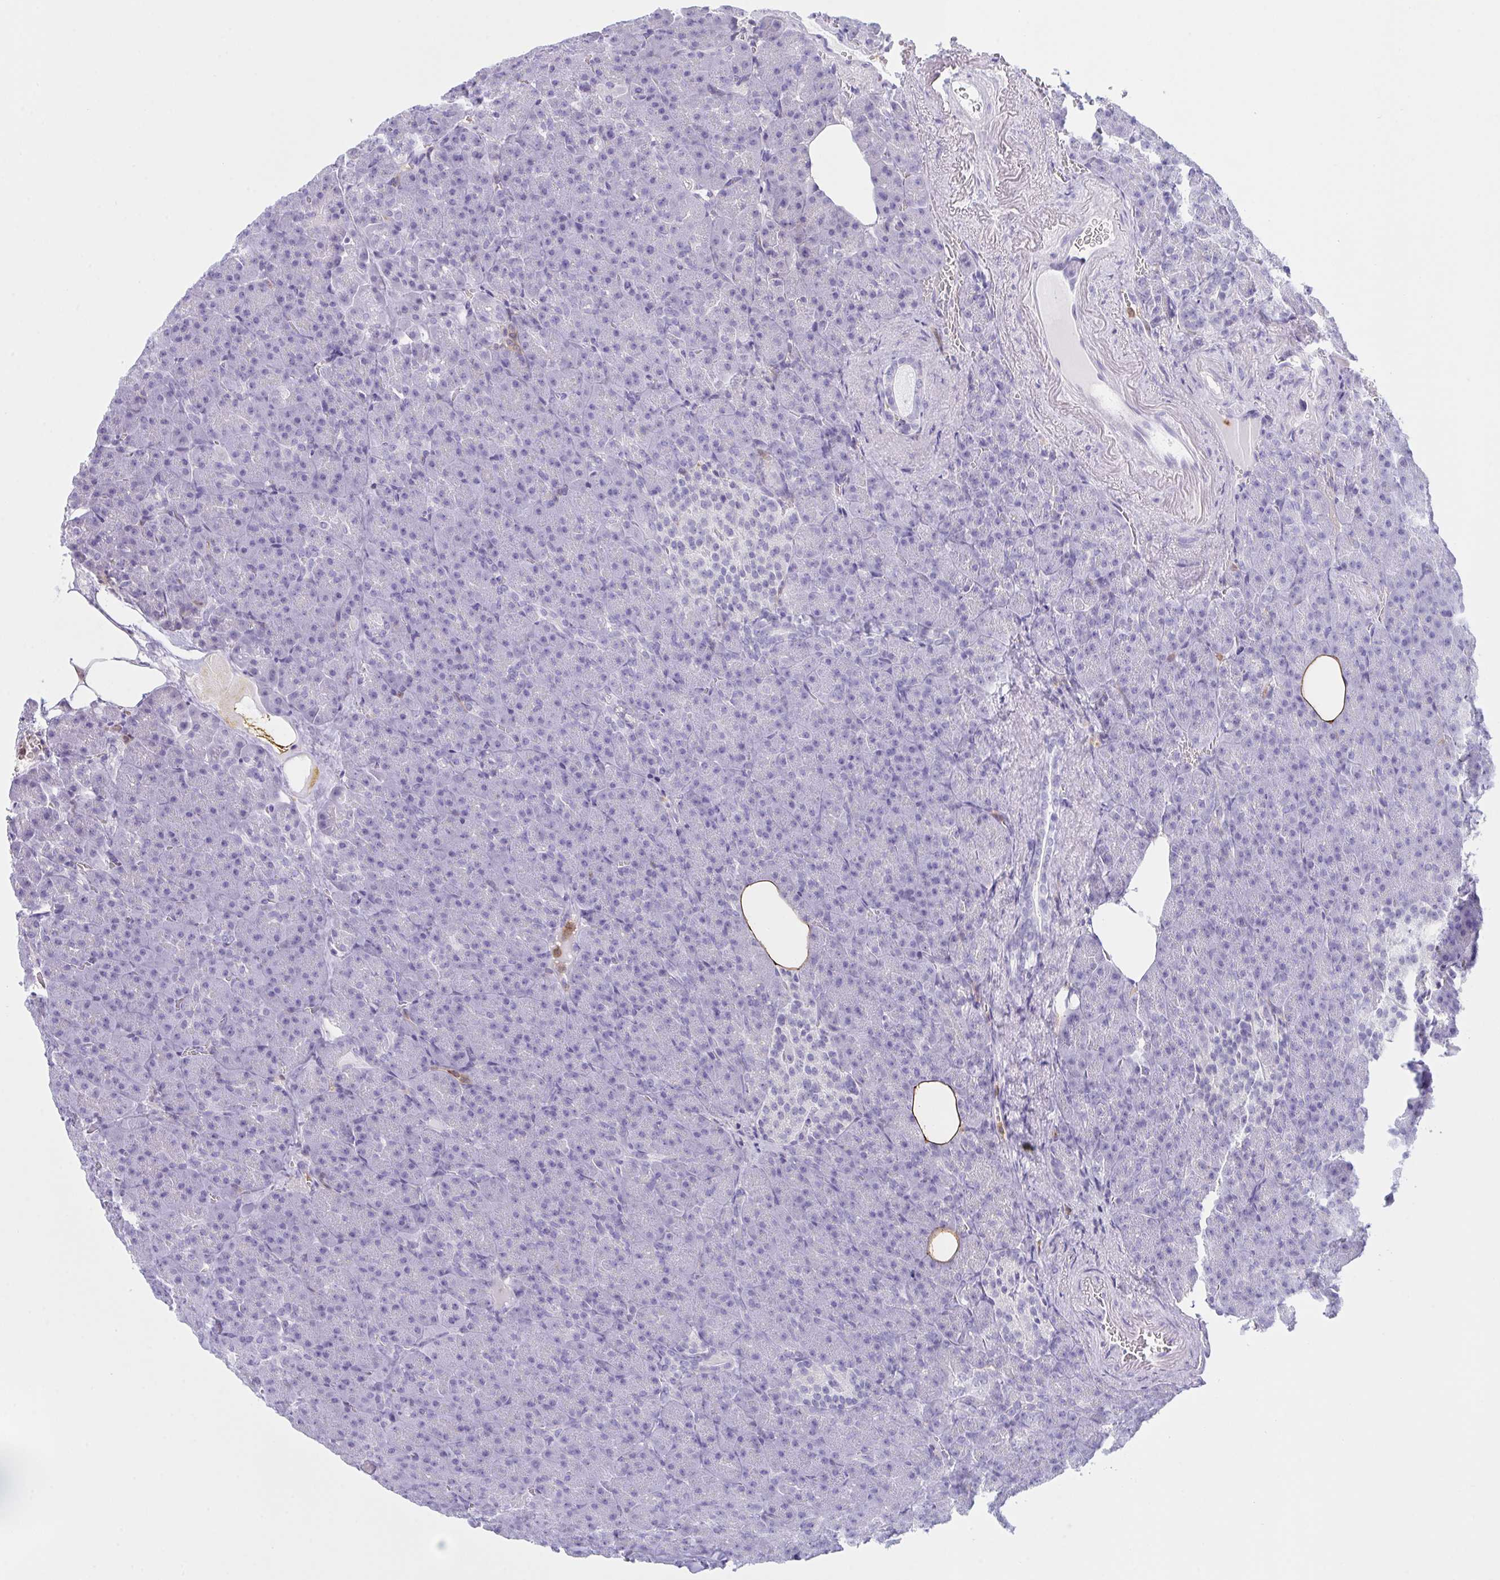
{"staining": {"intensity": "negative", "quantity": "none", "location": "none"}, "tissue": "pancreas", "cell_type": "Exocrine glandular cells", "image_type": "normal", "snomed": [{"axis": "morphology", "description": "Normal tissue, NOS"}, {"axis": "topography", "description": "Pancreas"}], "caption": "A histopathology image of pancreas stained for a protein reveals no brown staining in exocrine glandular cells.", "gene": "MYO1F", "patient": {"sex": "female", "age": 74}}